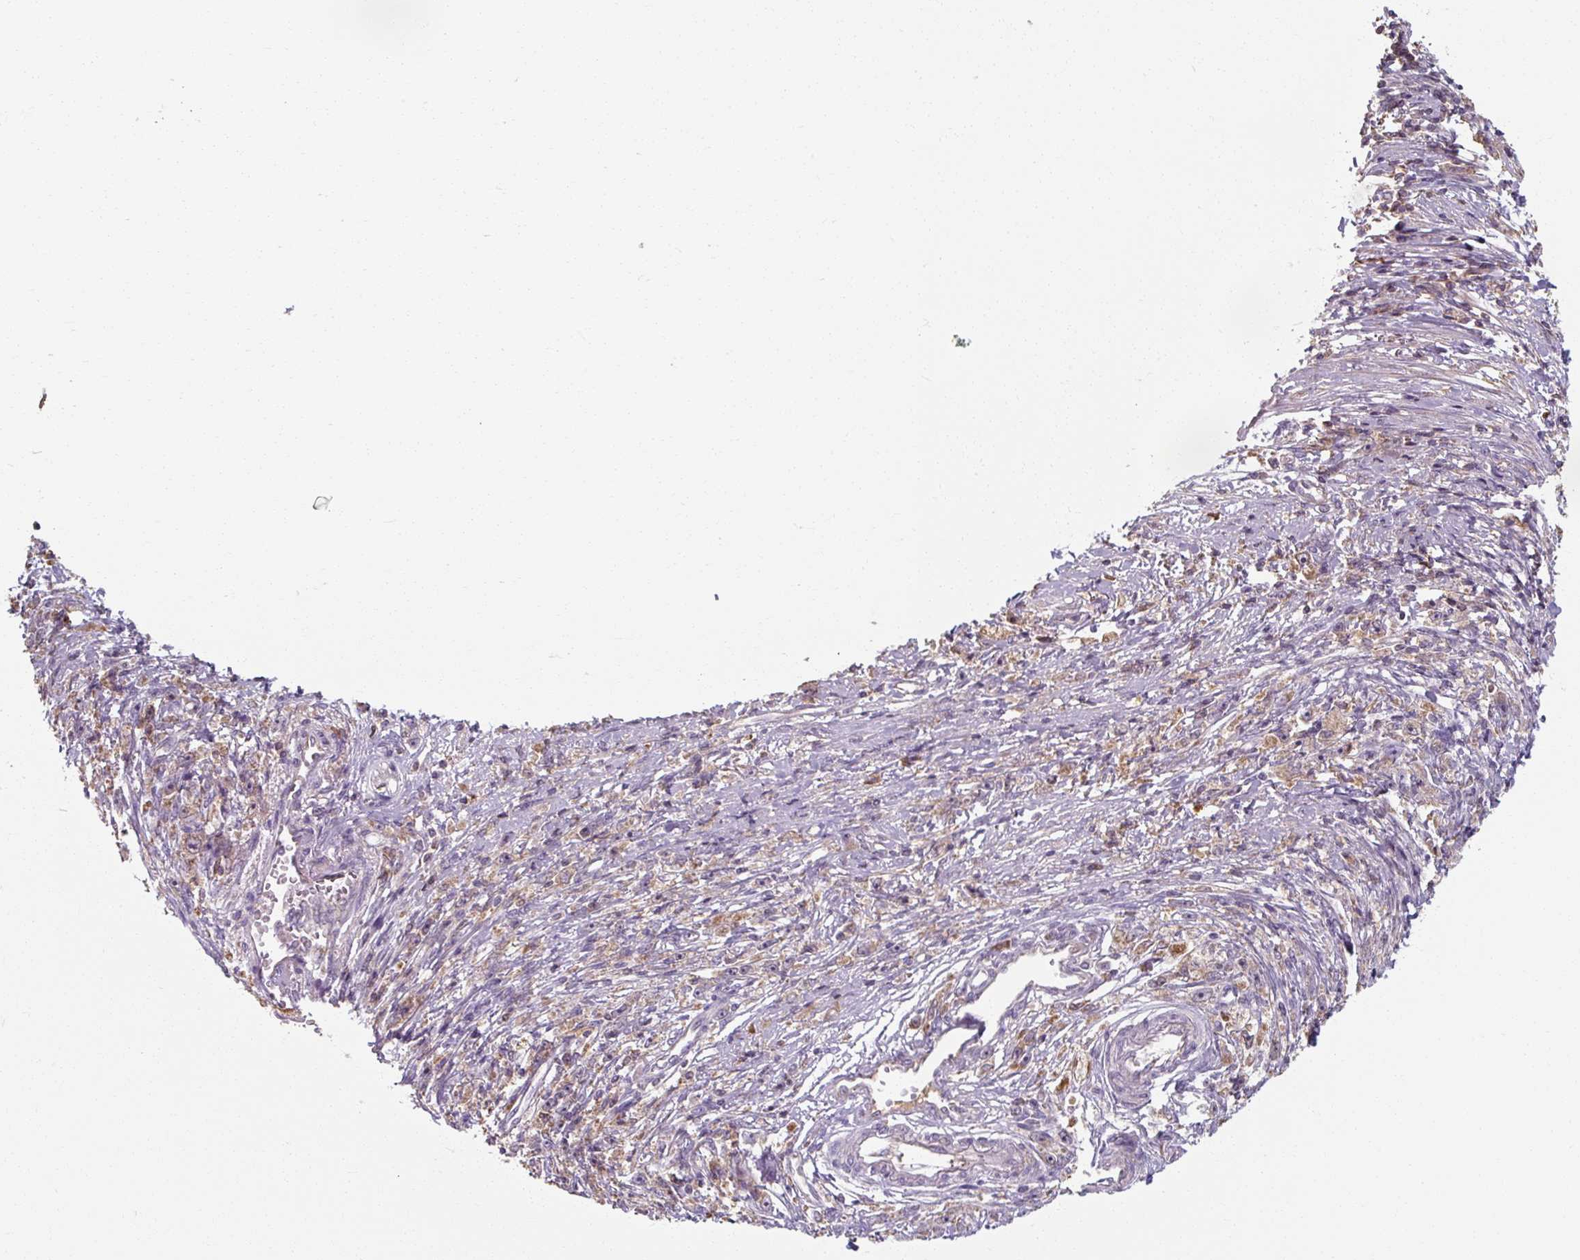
{"staining": {"intensity": "weak", "quantity": ">75%", "location": "cytoplasmic/membranous"}, "tissue": "stomach cancer", "cell_type": "Tumor cells", "image_type": "cancer", "snomed": [{"axis": "morphology", "description": "Adenocarcinoma, NOS"}, {"axis": "topography", "description": "Stomach"}], "caption": "Stomach adenocarcinoma stained for a protein (brown) displays weak cytoplasmic/membranous positive positivity in approximately >75% of tumor cells.", "gene": "TSEN54", "patient": {"sex": "female", "age": 59}}